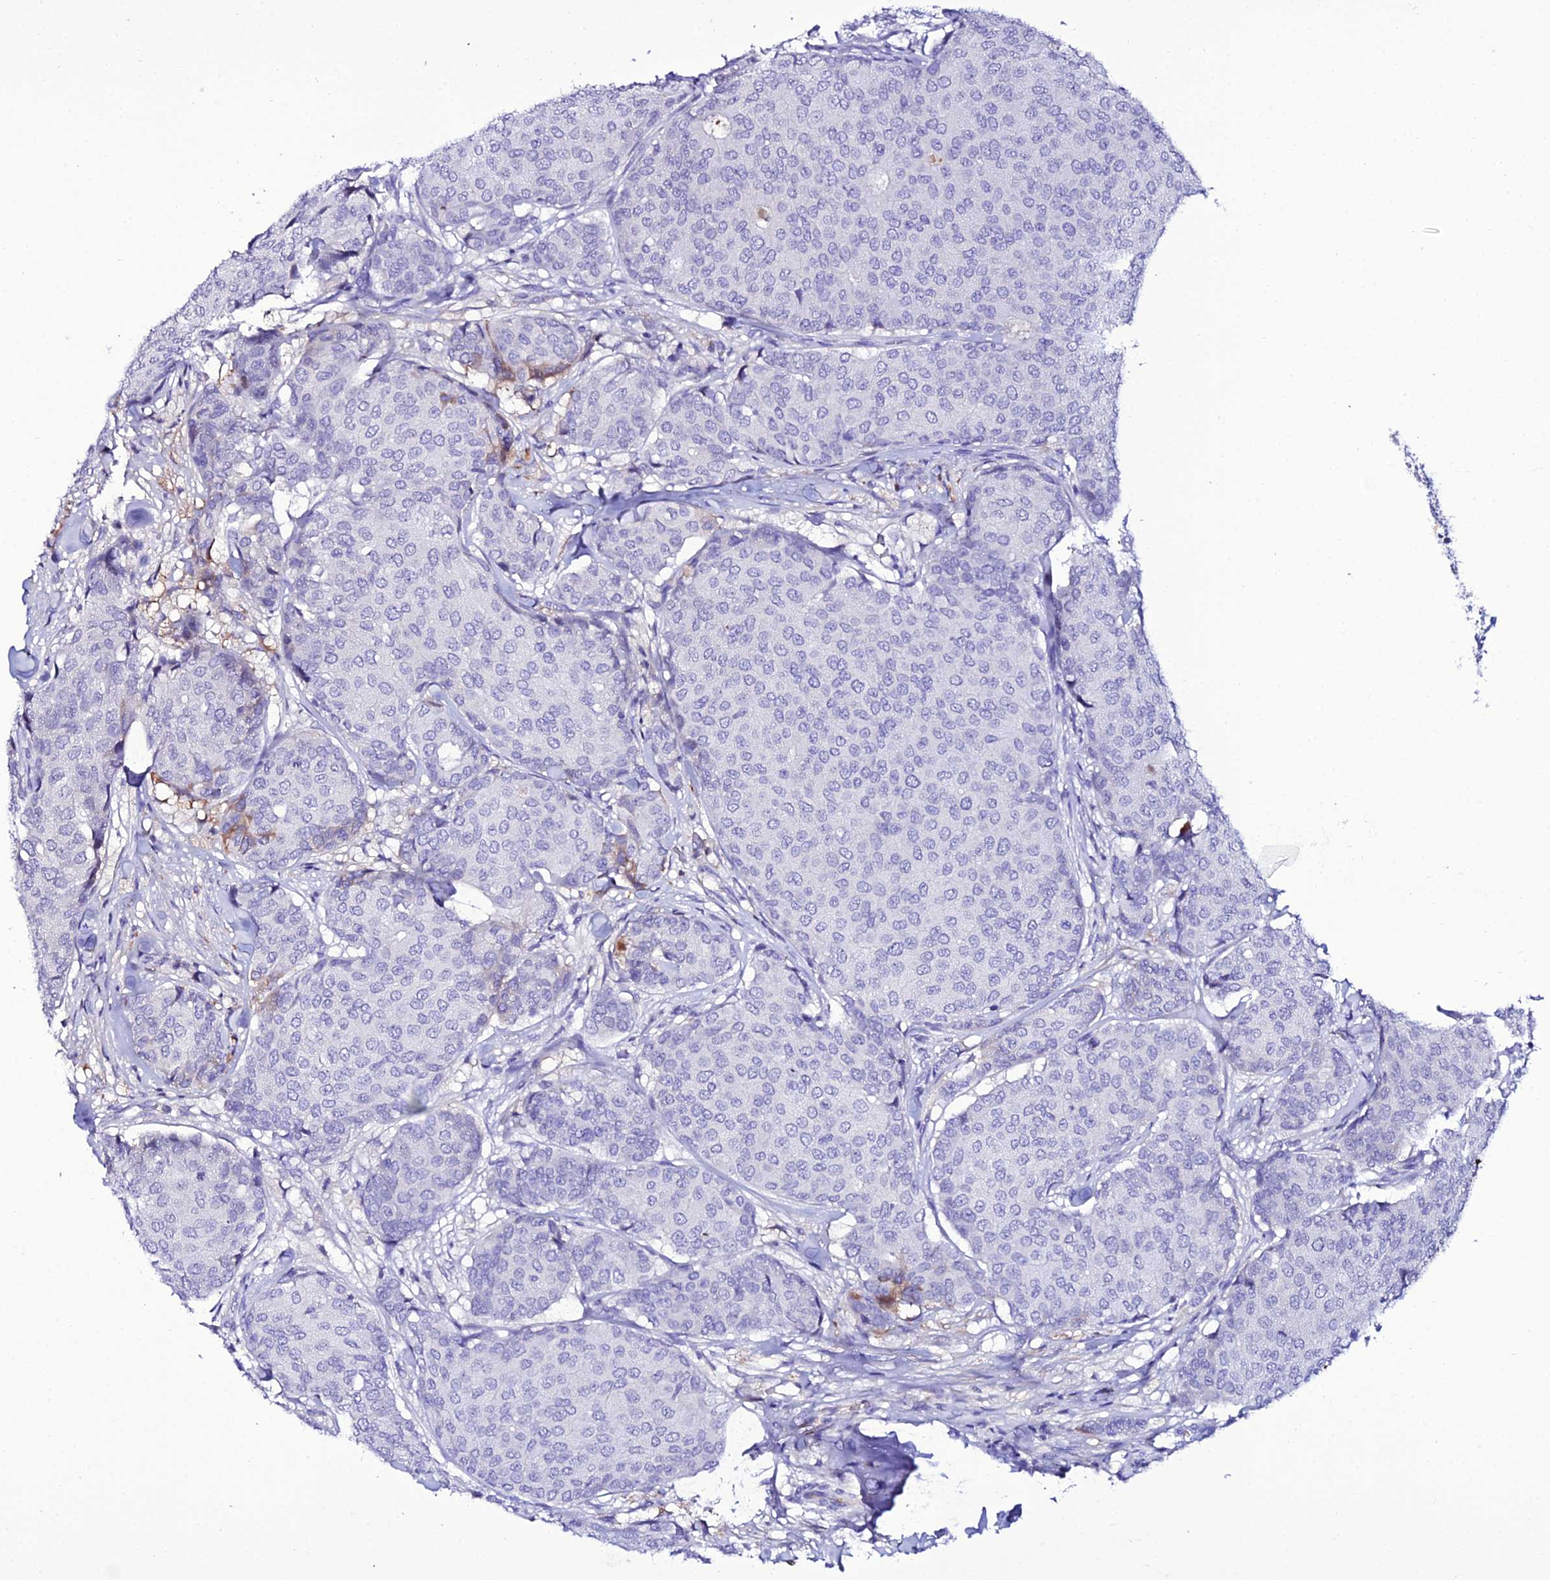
{"staining": {"intensity": "negative", "quantity": "none", "location": "none"}, "tissue": "breast cancer", "cell_type": "Tumor cells", "image_type": "cancer", "snomed": [{"axis": "morphology", "description": "Duct carcinoma"}, {"axis": "topography", "description": "Breast"}], "caption": "The image shows no staining of tumor cells in invasive ductal carcinoma (breast).", "gene": "DEFB132", "patient": {"sex": "female", "age": 75}}